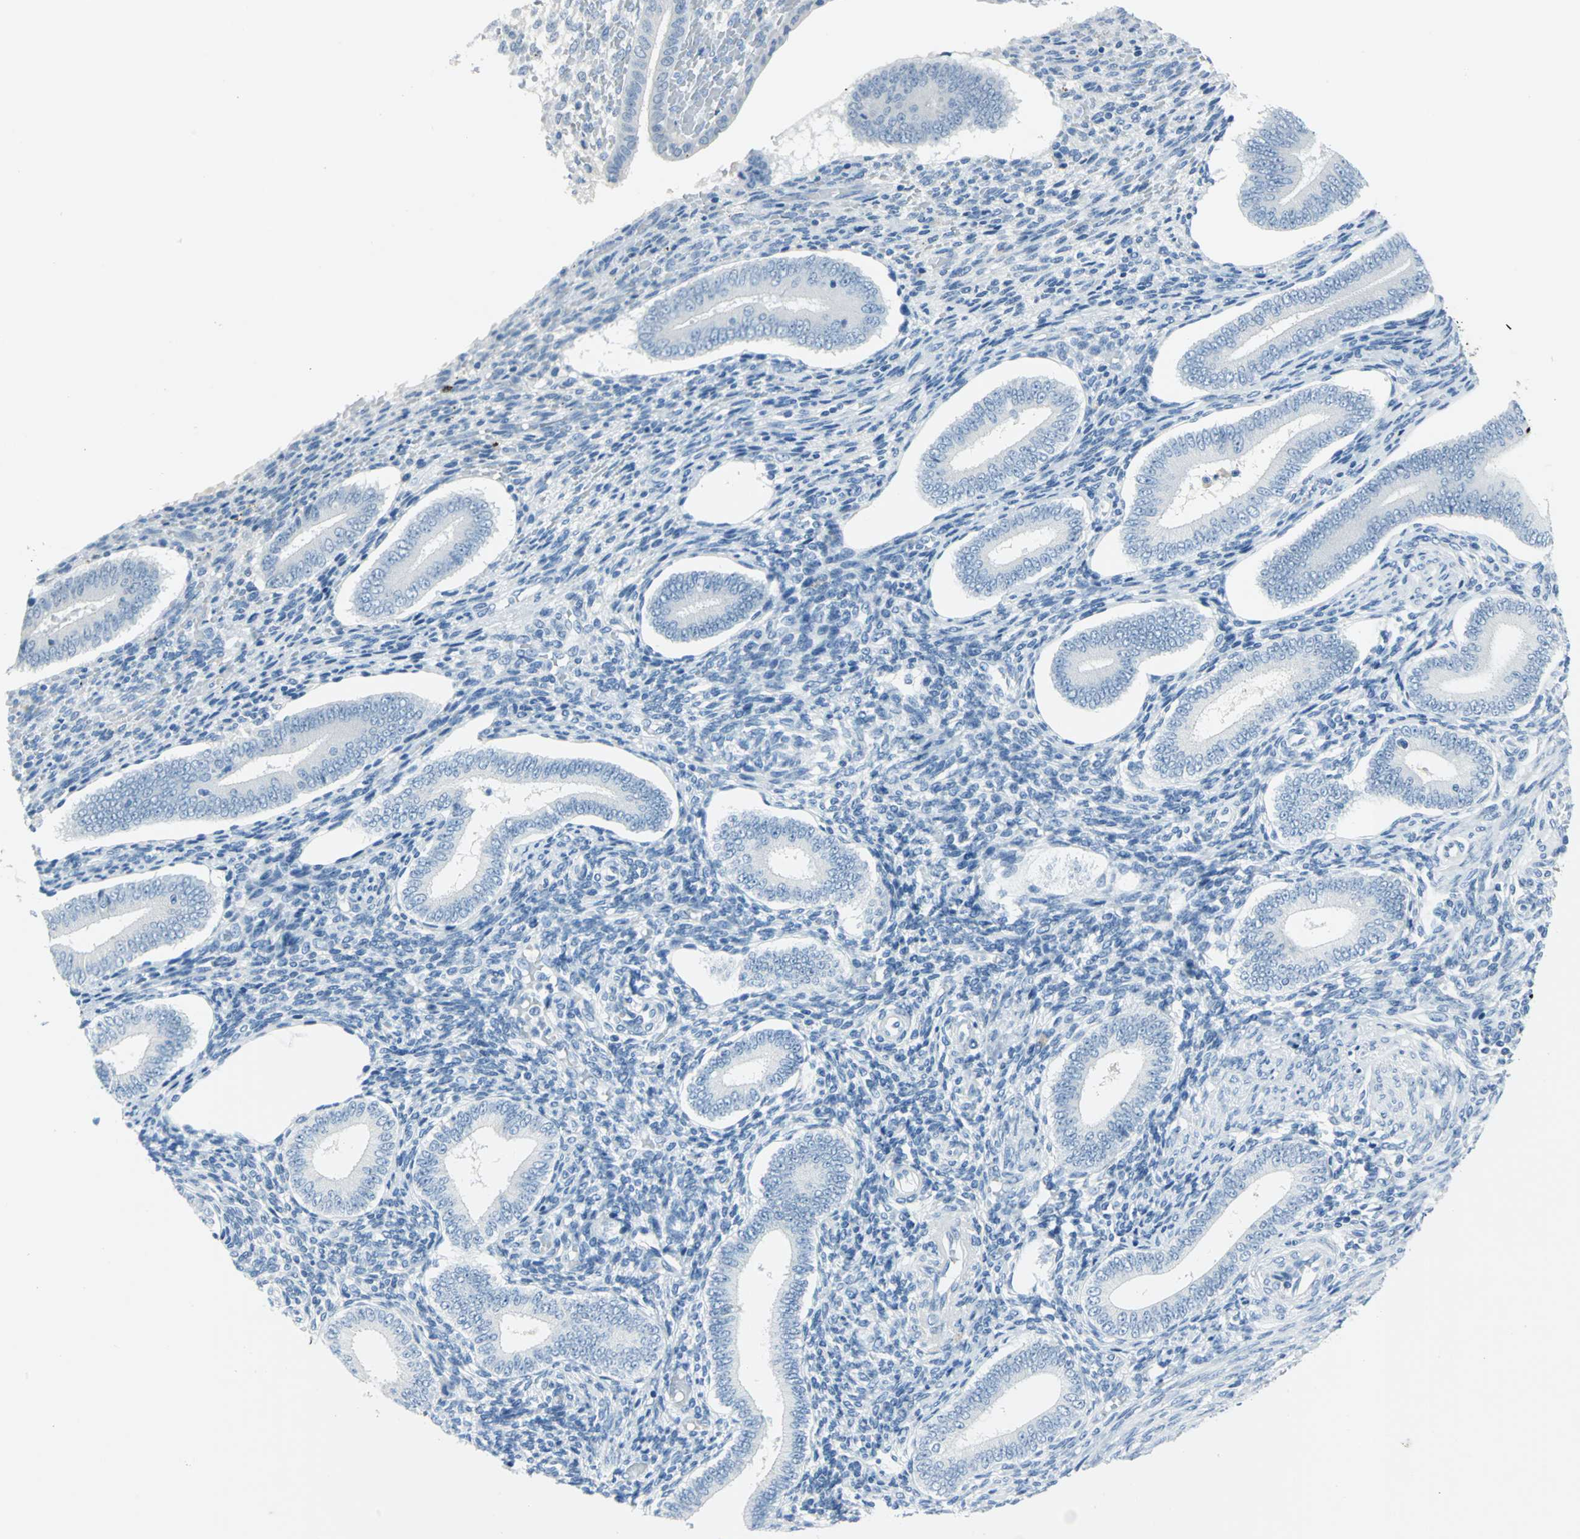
{"staining": {"intensity": "negative", "quantity": "none", "location": "none"}, "tissue": "endometrium", "cell_type": "Cells in endometrial stroma", "image_type": "normal", "snomed": [{"axis": "morphology", "description": "Normal tissue, NOS"}, {"axis": "topography", "description": "Endometrium"}], "caption": "Endometrium stained for a protein using immunohistochemistry reveals no positivity cells in endometrial stroma.", "gene": "PKLR", "patient": {"sex": "female", "age": 42}}